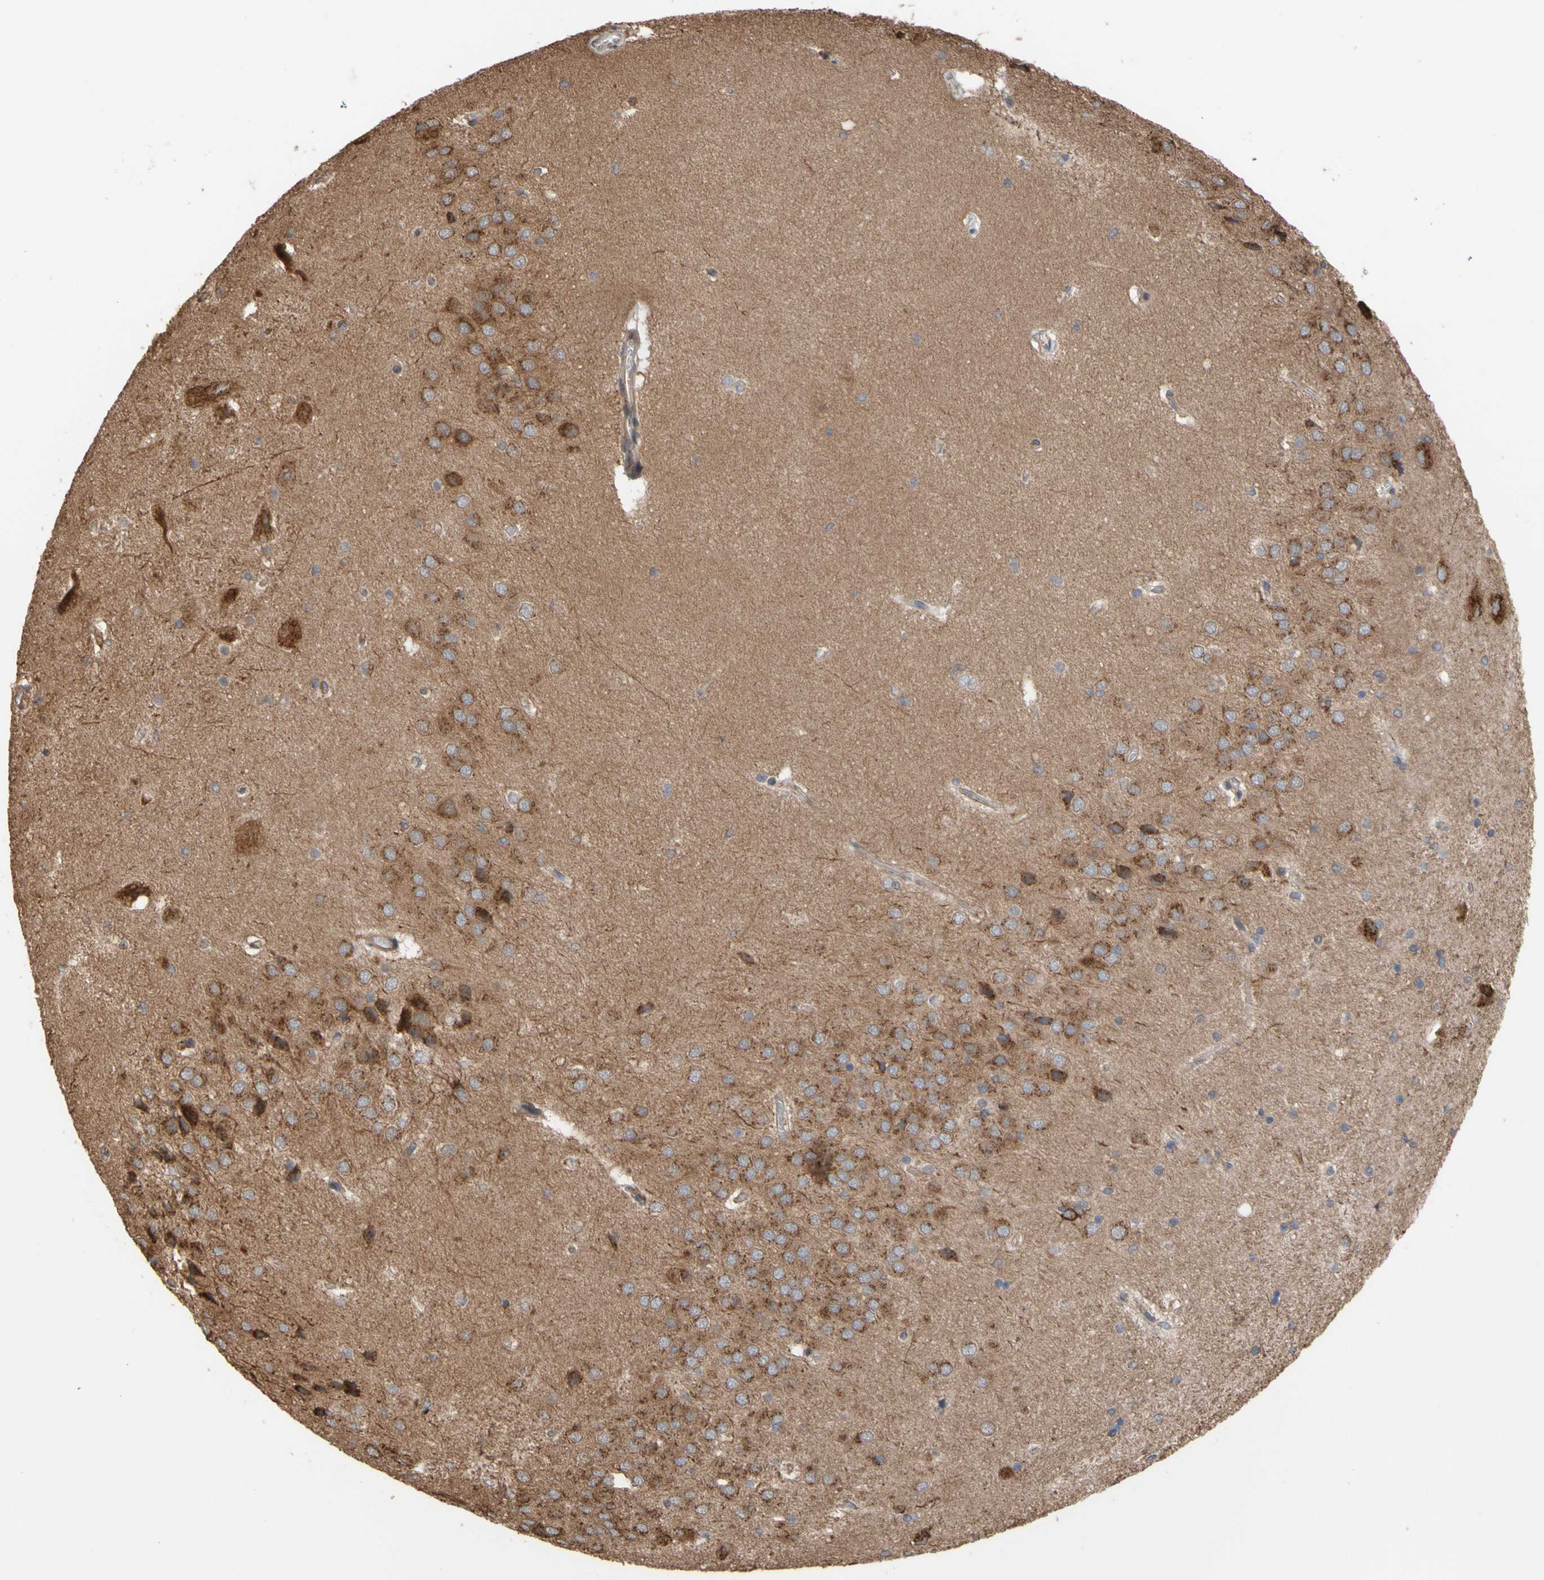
{"staining": {"intensity": "moderate", "quantity": "<25%", "location": "cytoplasmic/membranous"}, "tissue": "hippocampus", "cell_type": "Glial cells", "image_type": "normal", "snomed": [{"axis": "morphology", "description": "Normal tissue, NOS"}, {"axis": "topography", "description": "Hippocampus"}], "caption": "Protein staining demonstrates moderate cytoplasmic/membranous expression in about <25% of glial cells in benign hippocampus.", "gene": "NECTIN3", "patient": {"sex": "female", "age": 19}}